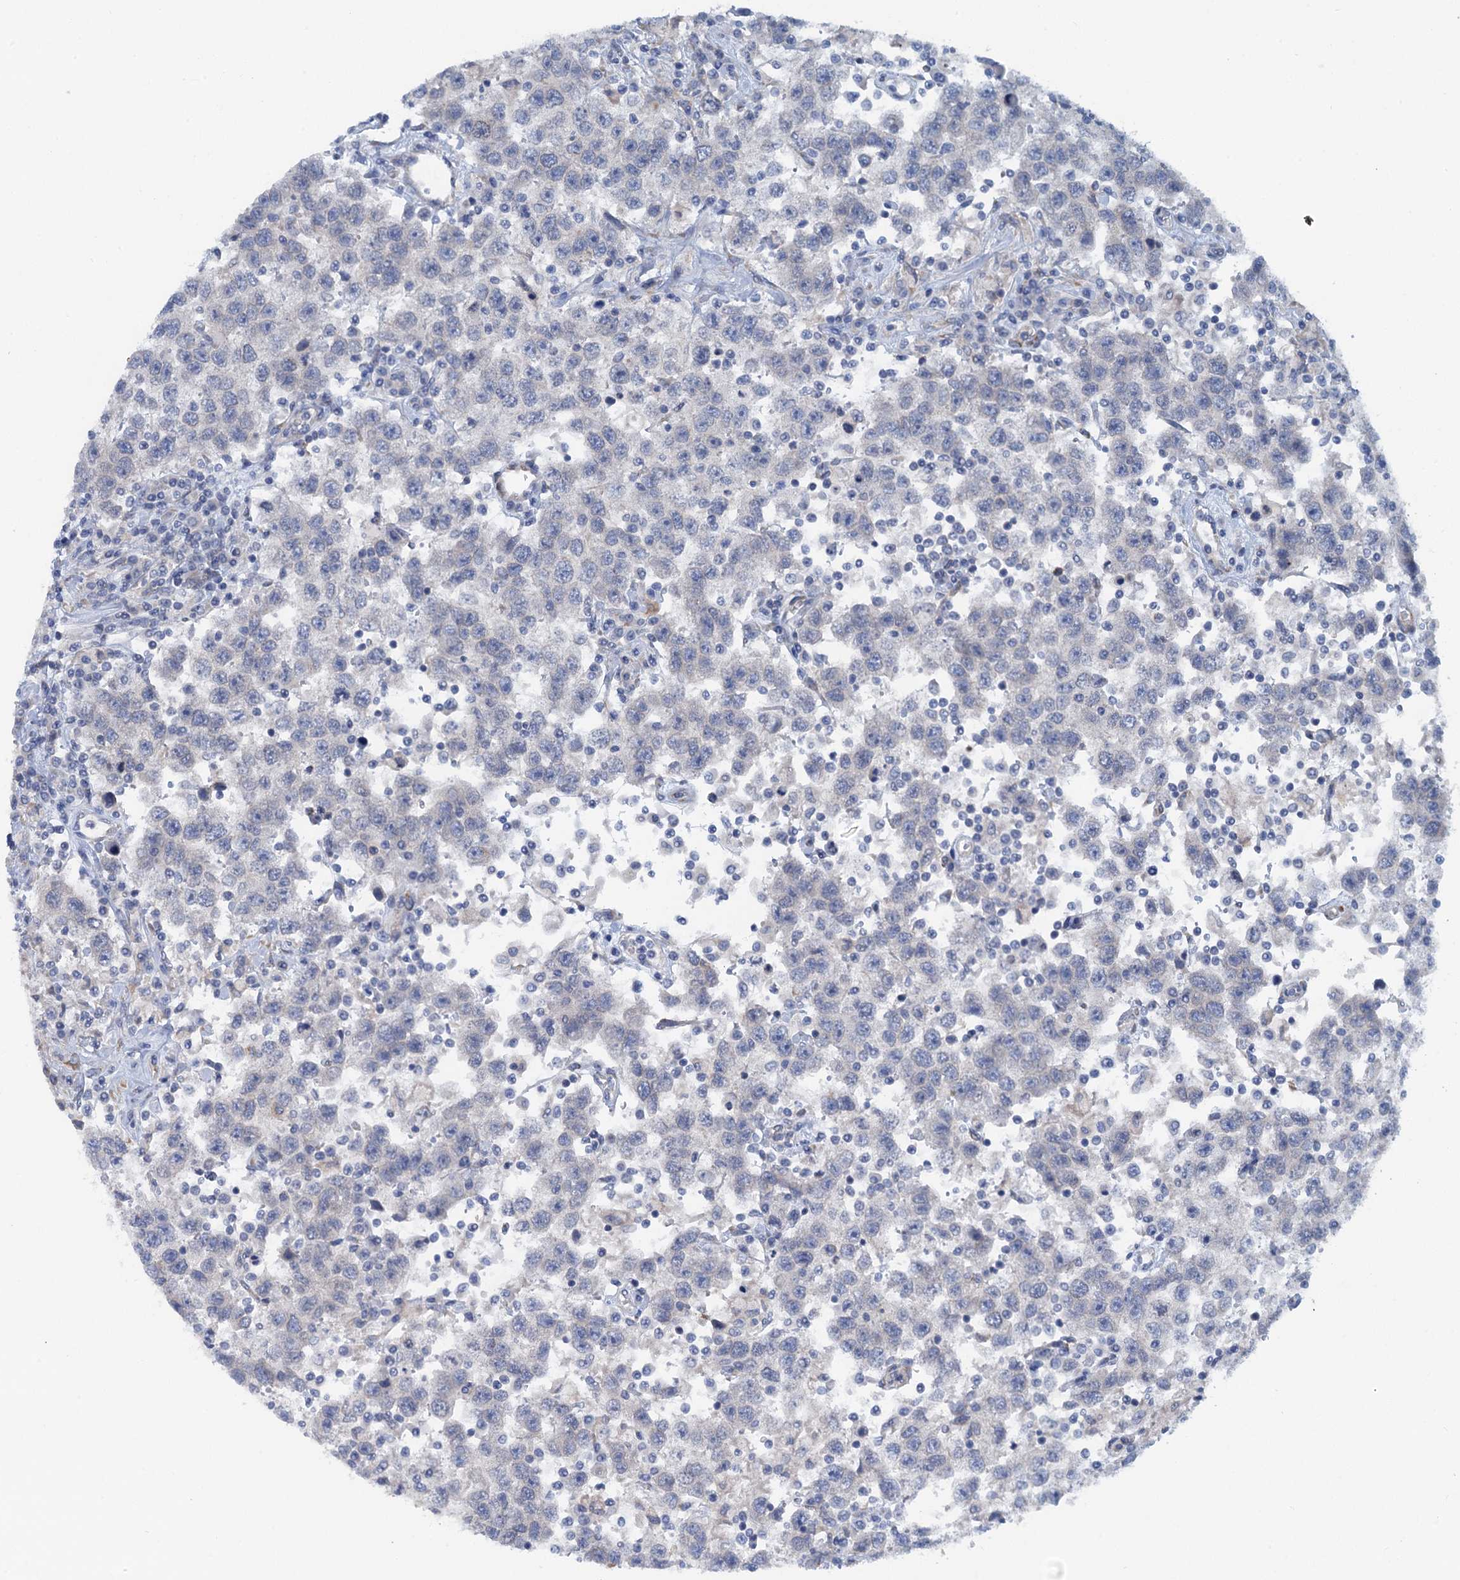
{"staining": {"intensity": "negative", "quantity": "none", "location": "none"}, "tissue": "testis cancer", "cell_type": "Tumor cells", "image_type": "cancer", "snomed": [{"axis": "morphology", "description": "Seminoma, NOS"}, {"axis": "topography", "description": "Testis"}], "caption": "An immunohistochemistry micrograph of testis cancer is shown. There is no staining in tumor cells of testis cancer.", "gene": "POGLUT3", "patient": {"sex": "male", "age": 41}}